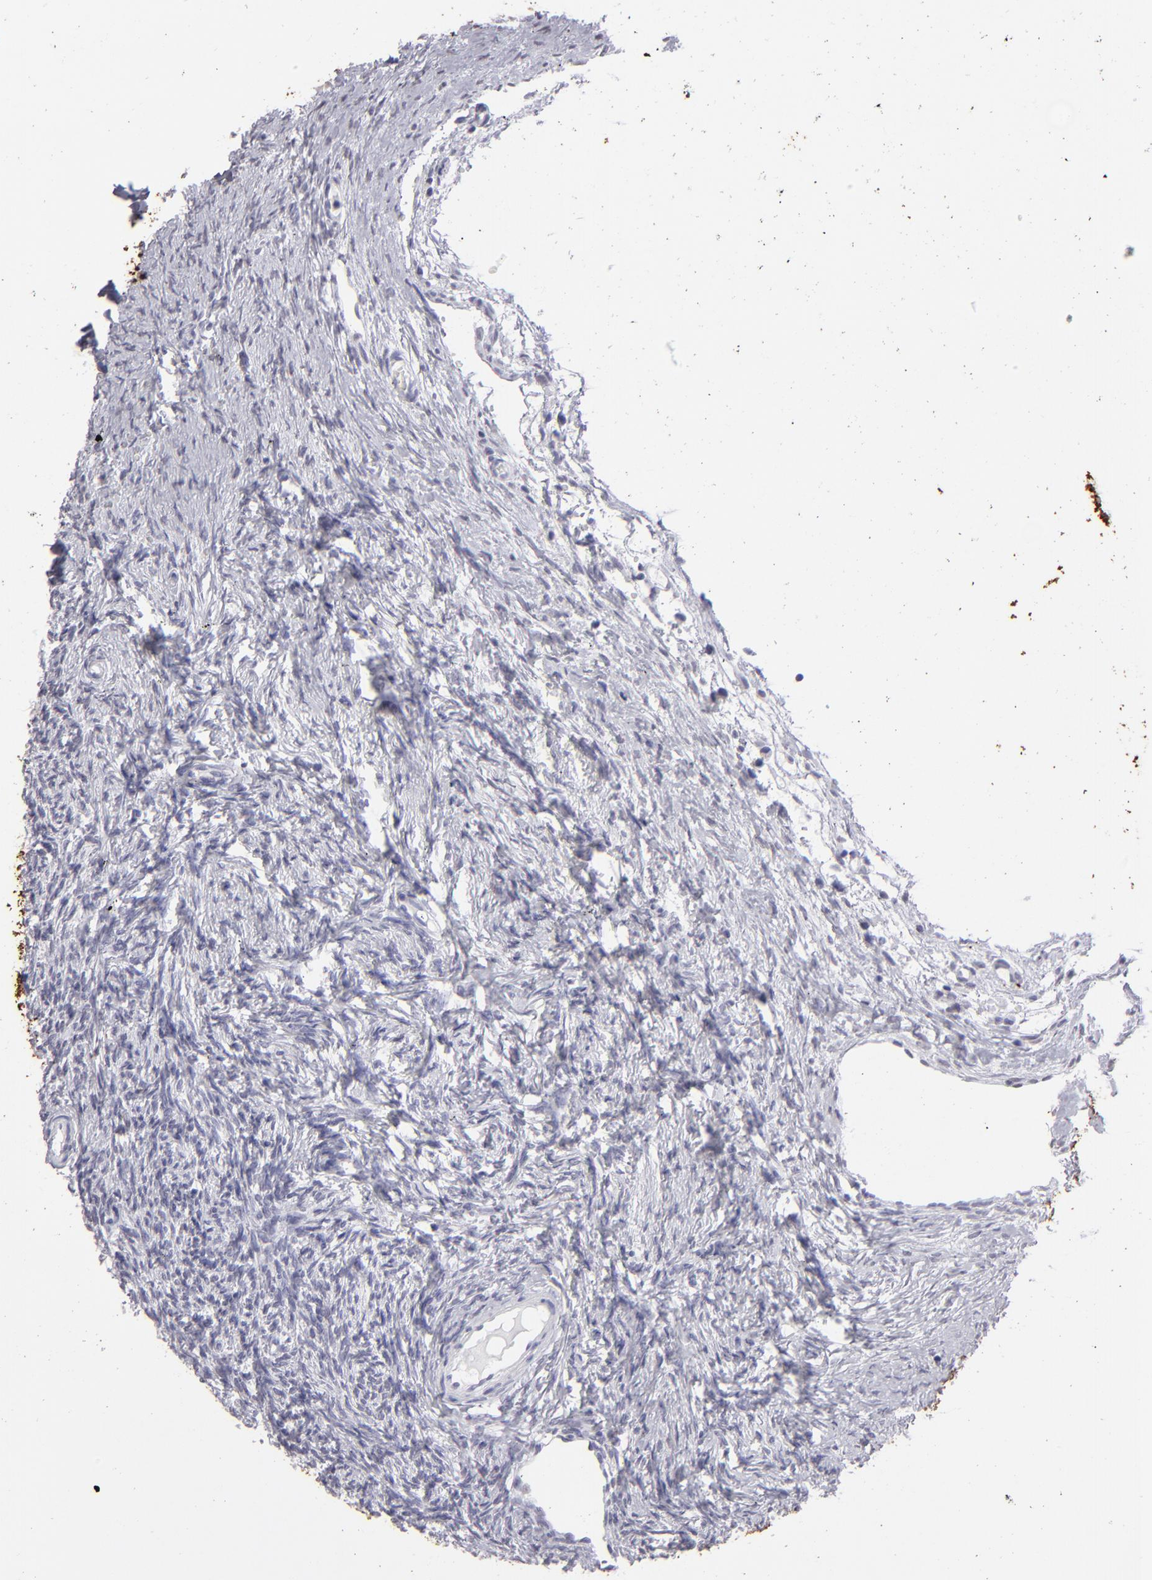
{"staining": {"intensity": "negative", "quantity": "none", "location": "none"}, "tissue": "ovary", "cell_type": "Follicle cells", "image_type": "normal", "snomed": [{"axis": "morphology", "description": "Normal tissue, NOS"}, {"axis": "topography", "description": "Ovary"}], "caption": "A photomicrograph of ovary stained for a protein displays no brown staining in follicle cells. Brightfield microscopy of IHC stained with DAB (3,3'-diaminobenzidine) (brown) and hematoxylin (blue), captured at high magnification.", "gene": "ALDOB", "patient": {"sex": "female", "age": 32}}